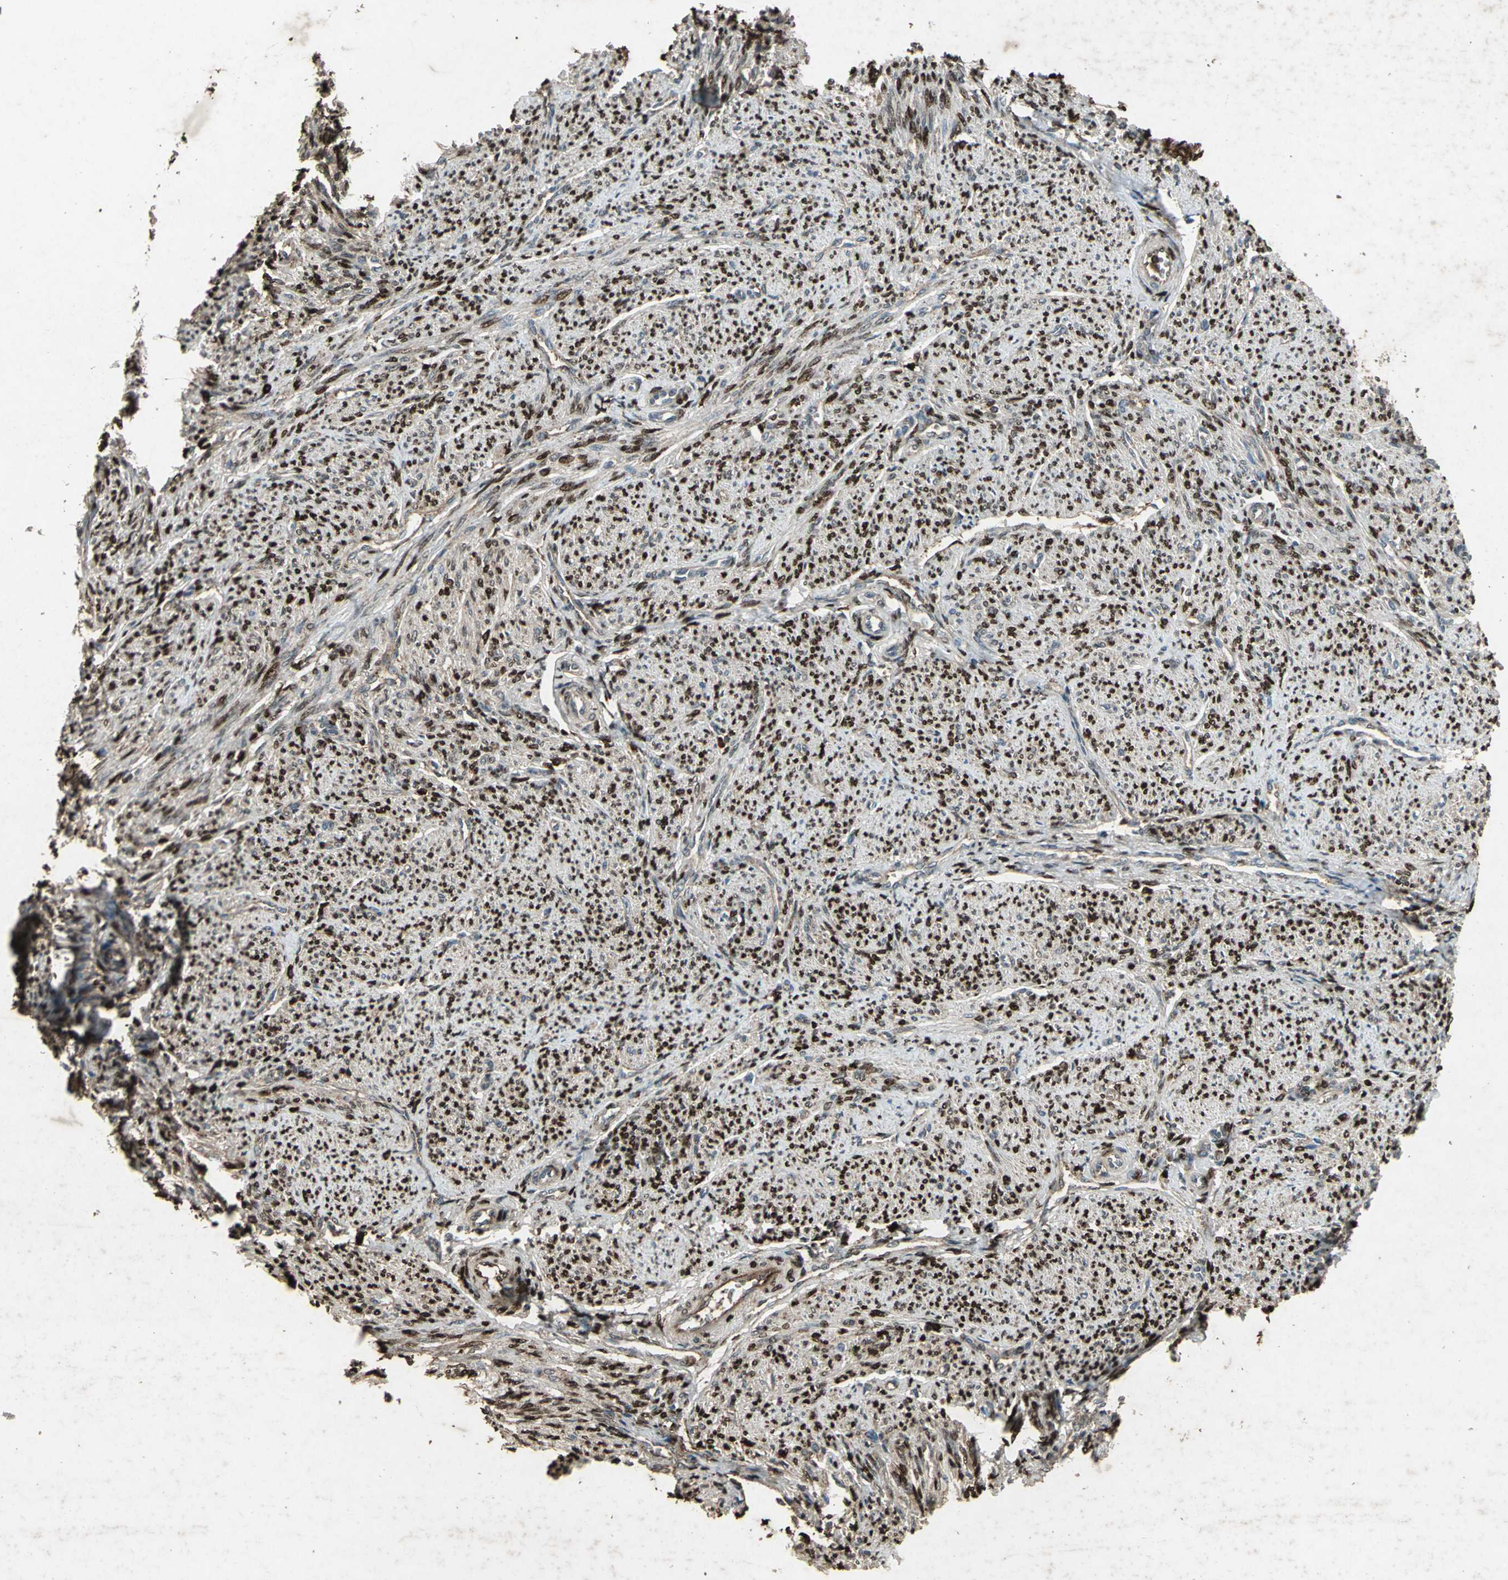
{"staining": {"intensity": "strong", "quantity": ">75%", "location": "cytoplasmic/membranous,nuclear"}, "tissue": "smooth muscle", "cell_type": "Smooth muscle cells", "image_type": "normal", "snomed": [{"axis": "morphology", "description": "Normal tissue, NOS"}, {"axis": "topography", "description": "Smooth muscle"}], "caption": "This histopathology image reveals immunohistochemistry (IHC) staining of unremarkable human smooth muscle, with high strong cytoplasmic/membranous,nuclear staining in about >75% of smooth muscle cells.", "gene": "SEPTIN4", "patient": {"sex": "female", "age": 65}}